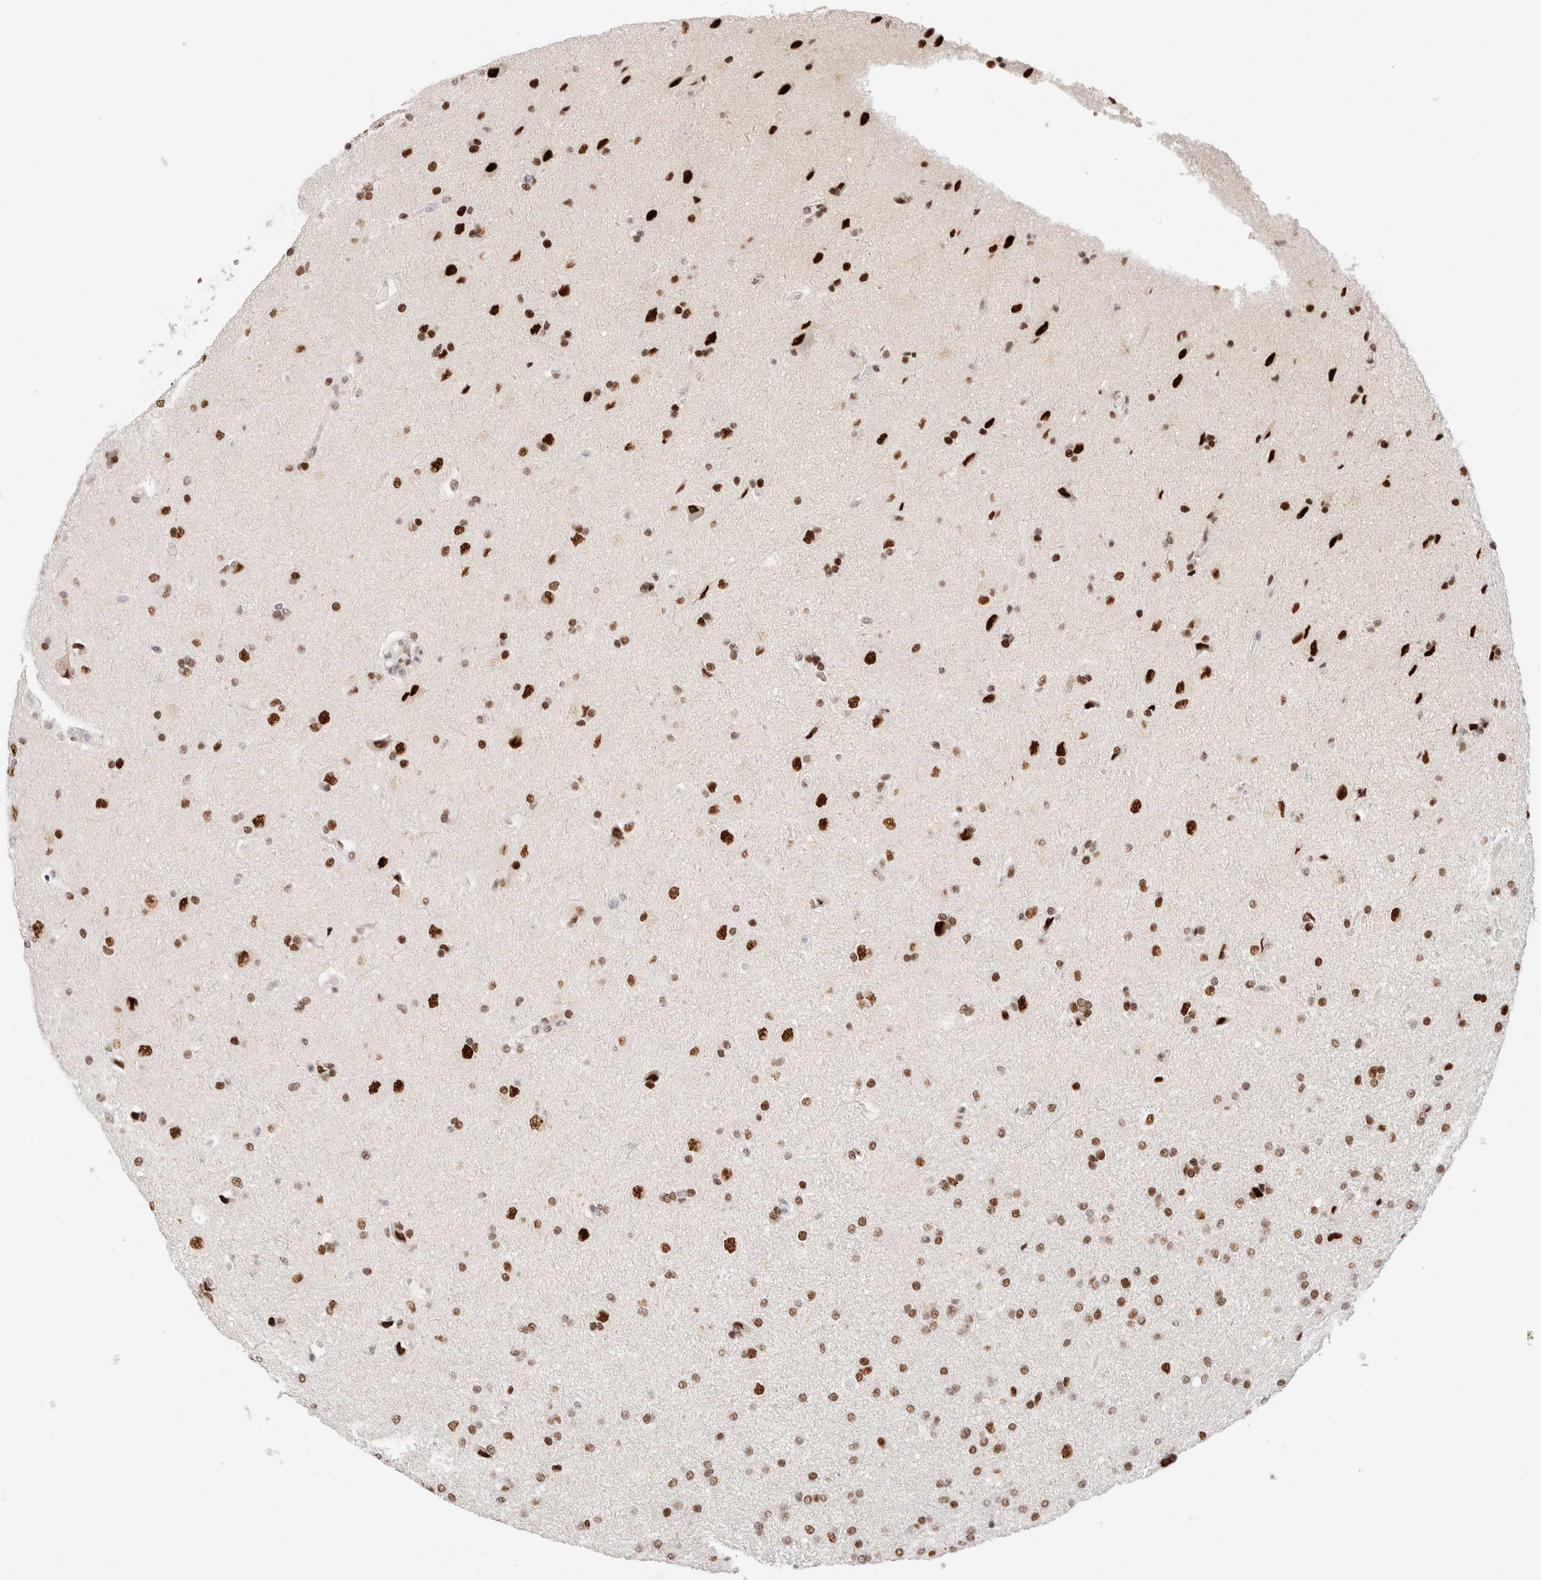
{"staining": {"intensity": "strong", "quantity": ">75%", "location": "nuclear"}, "tissue": "glioma", "cell_type": "Tumor cells", "image_type": "cancer", "snomed": [{"axis": "morphology", "description": "Glioma, malignant, High grade"}, {"axis": "topography", "description": "Brain"}], "caption": "There is high levels of strong nuclear positivity in tumor cells of malignant high-grade glioma, as demonstrated by immunohistochemical staining (brown color).", "gene": "ZNF282", "patient": {"sex": "male", "age": 72}}